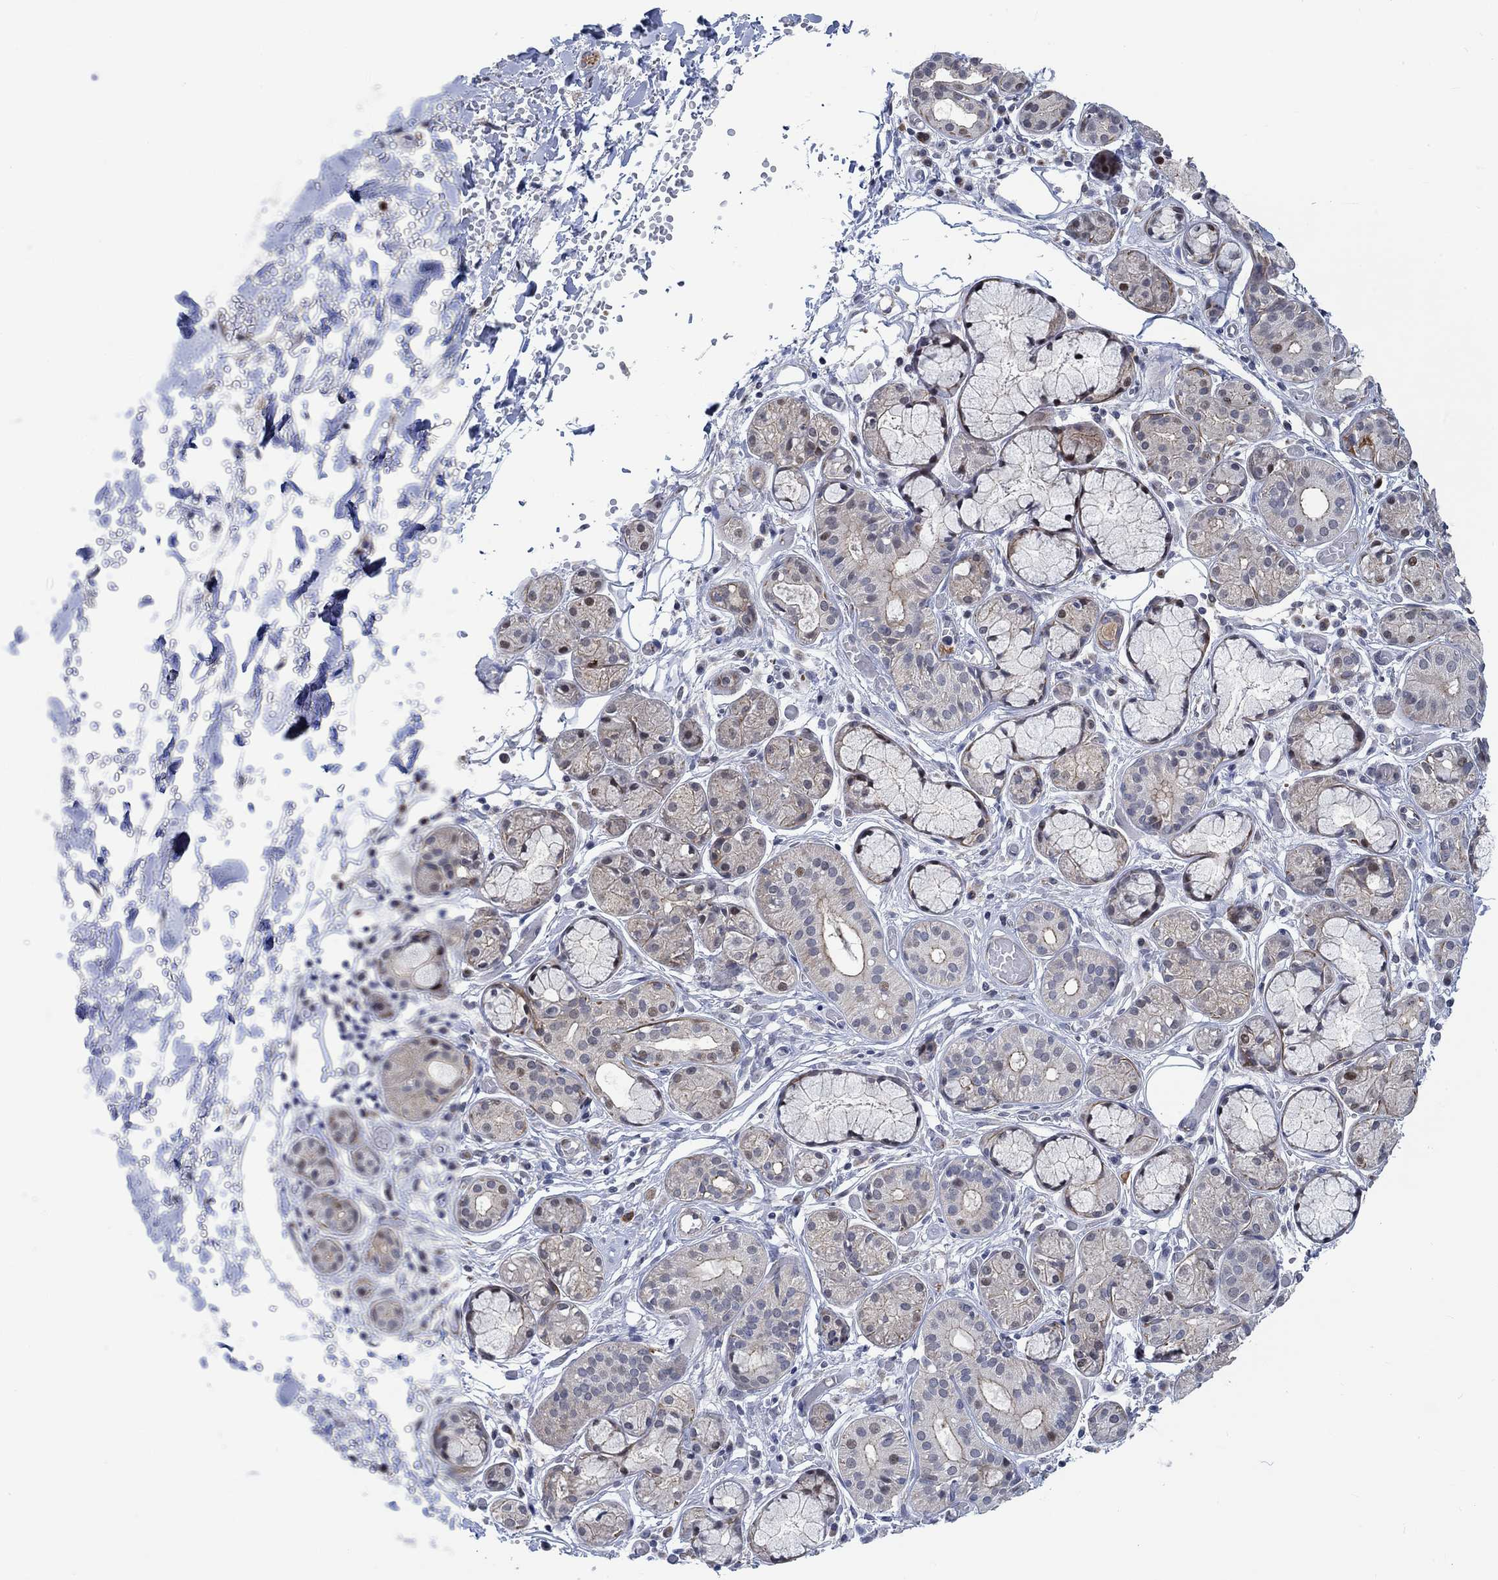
{"staining": {"intensity": "weak", "quantity": "<25%", "location": "cytoplasmic/membranous"}, "tissue": "salivary gland", "cell_type": "Glandular cells", "image_type": "normal", "snomed": [{"axis": "morphology", "description": "Normal tissue, NOS"}, {"axis": "topography", "description": "Salivary gland"}, {"axis": "topography", "description": "Peripheral nerve tissue"}], "caption": "IHC photomicrograph of benign salivary gland stained for a protein (brown), which demonstrates no staining in glandular cells. (Immunohistochemistry (ihc), brightfield microscopy, high magnification).", "gene": "KCNH8", "patient": {"sex": "male", "age": 71}}